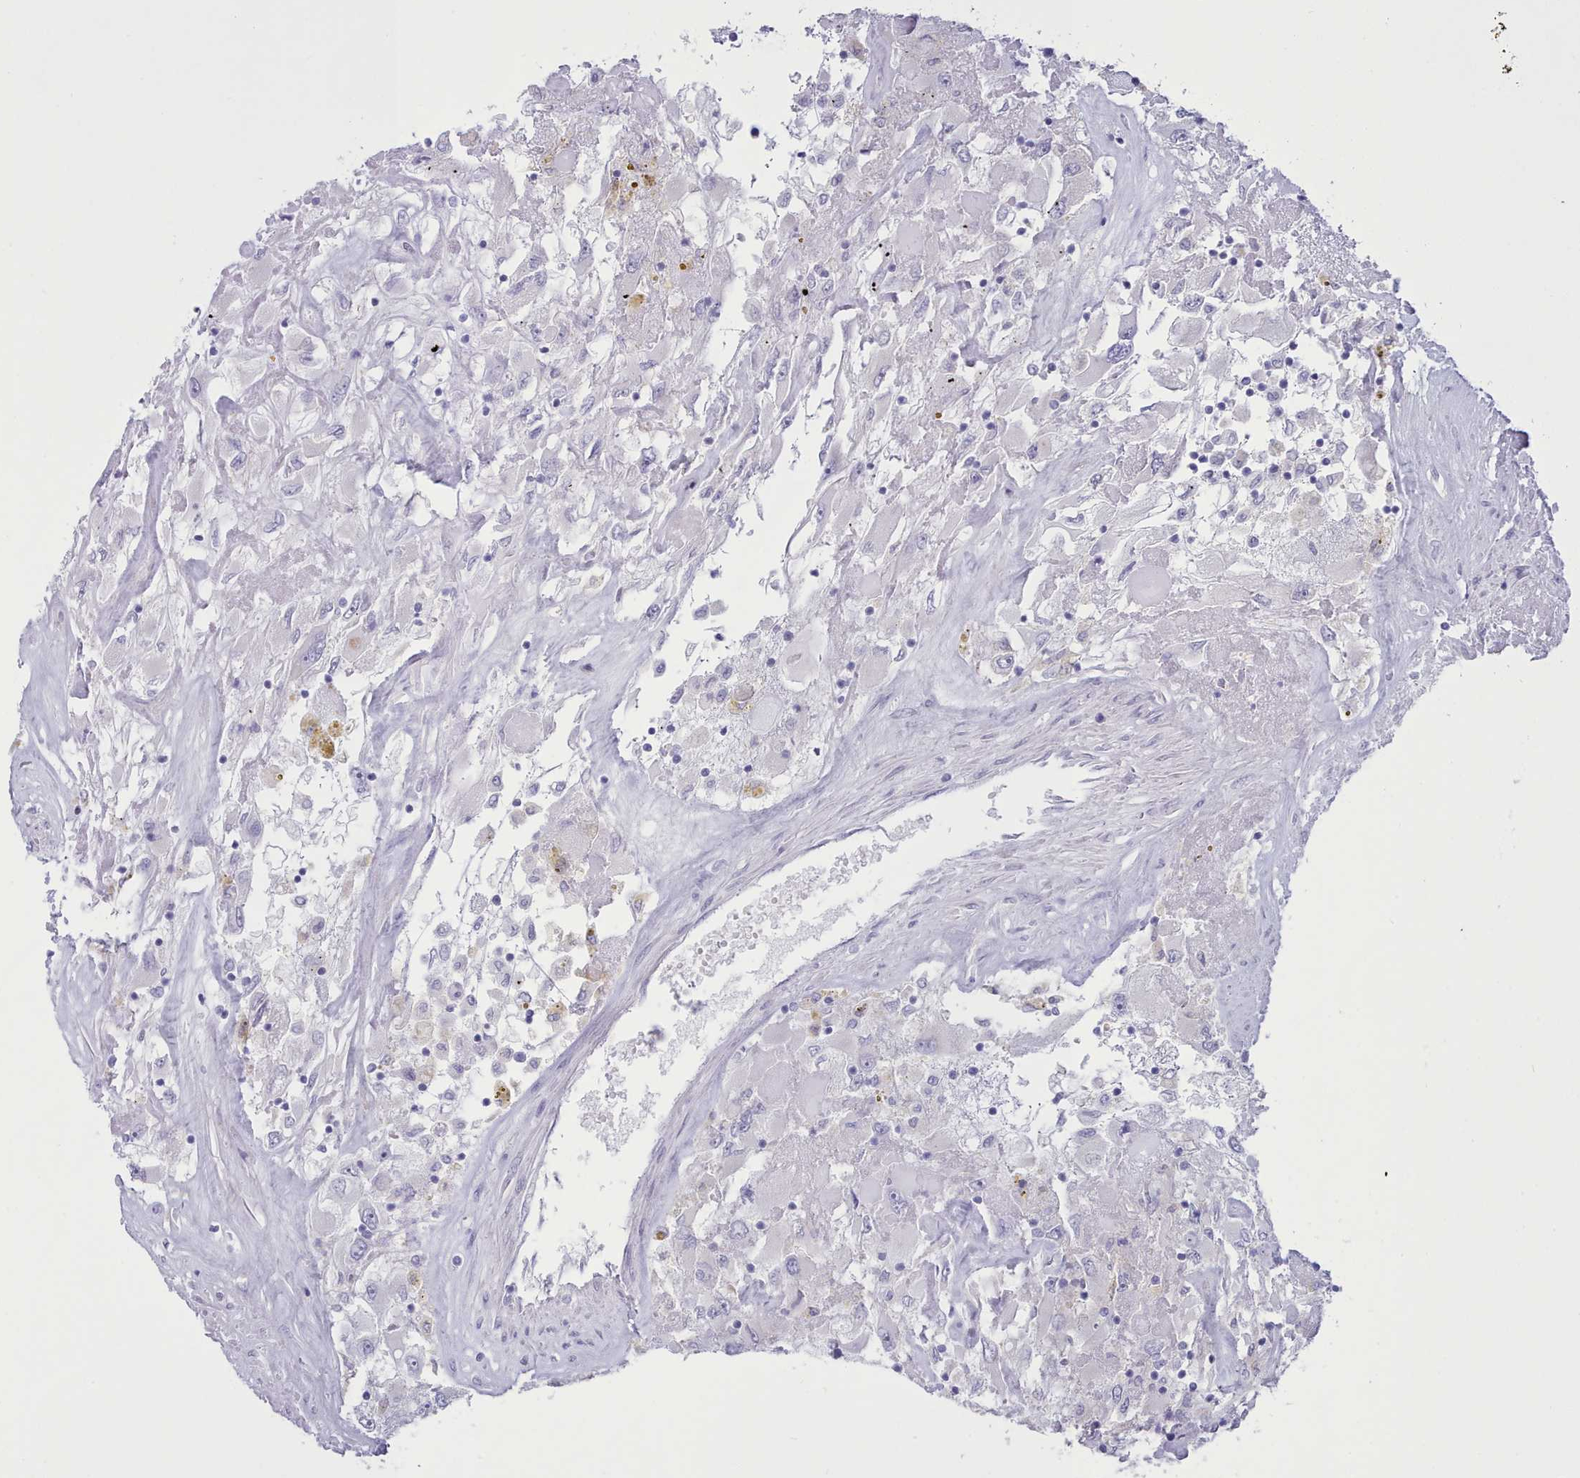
{"staining": {"intensity": "negative", "quantity": "none", "location": "none"}, "tissue": "renal cancer", "cell_type": "Tumor cells", "image_type": "cancer", "snomed": [{"axis": "morphology", "description": "Adenocarcinoma, NOS"}, {"axis": "topography", "description": "Kidney"}], "caption": "Immunohistochemistry (IHC) image of renal cancer (adenocarcinoma) stained for a protein (brown), which exhibits no staining in tumor cells.", "gene": "TMEM253", "patient": {"sex": "female", "age": 52}}